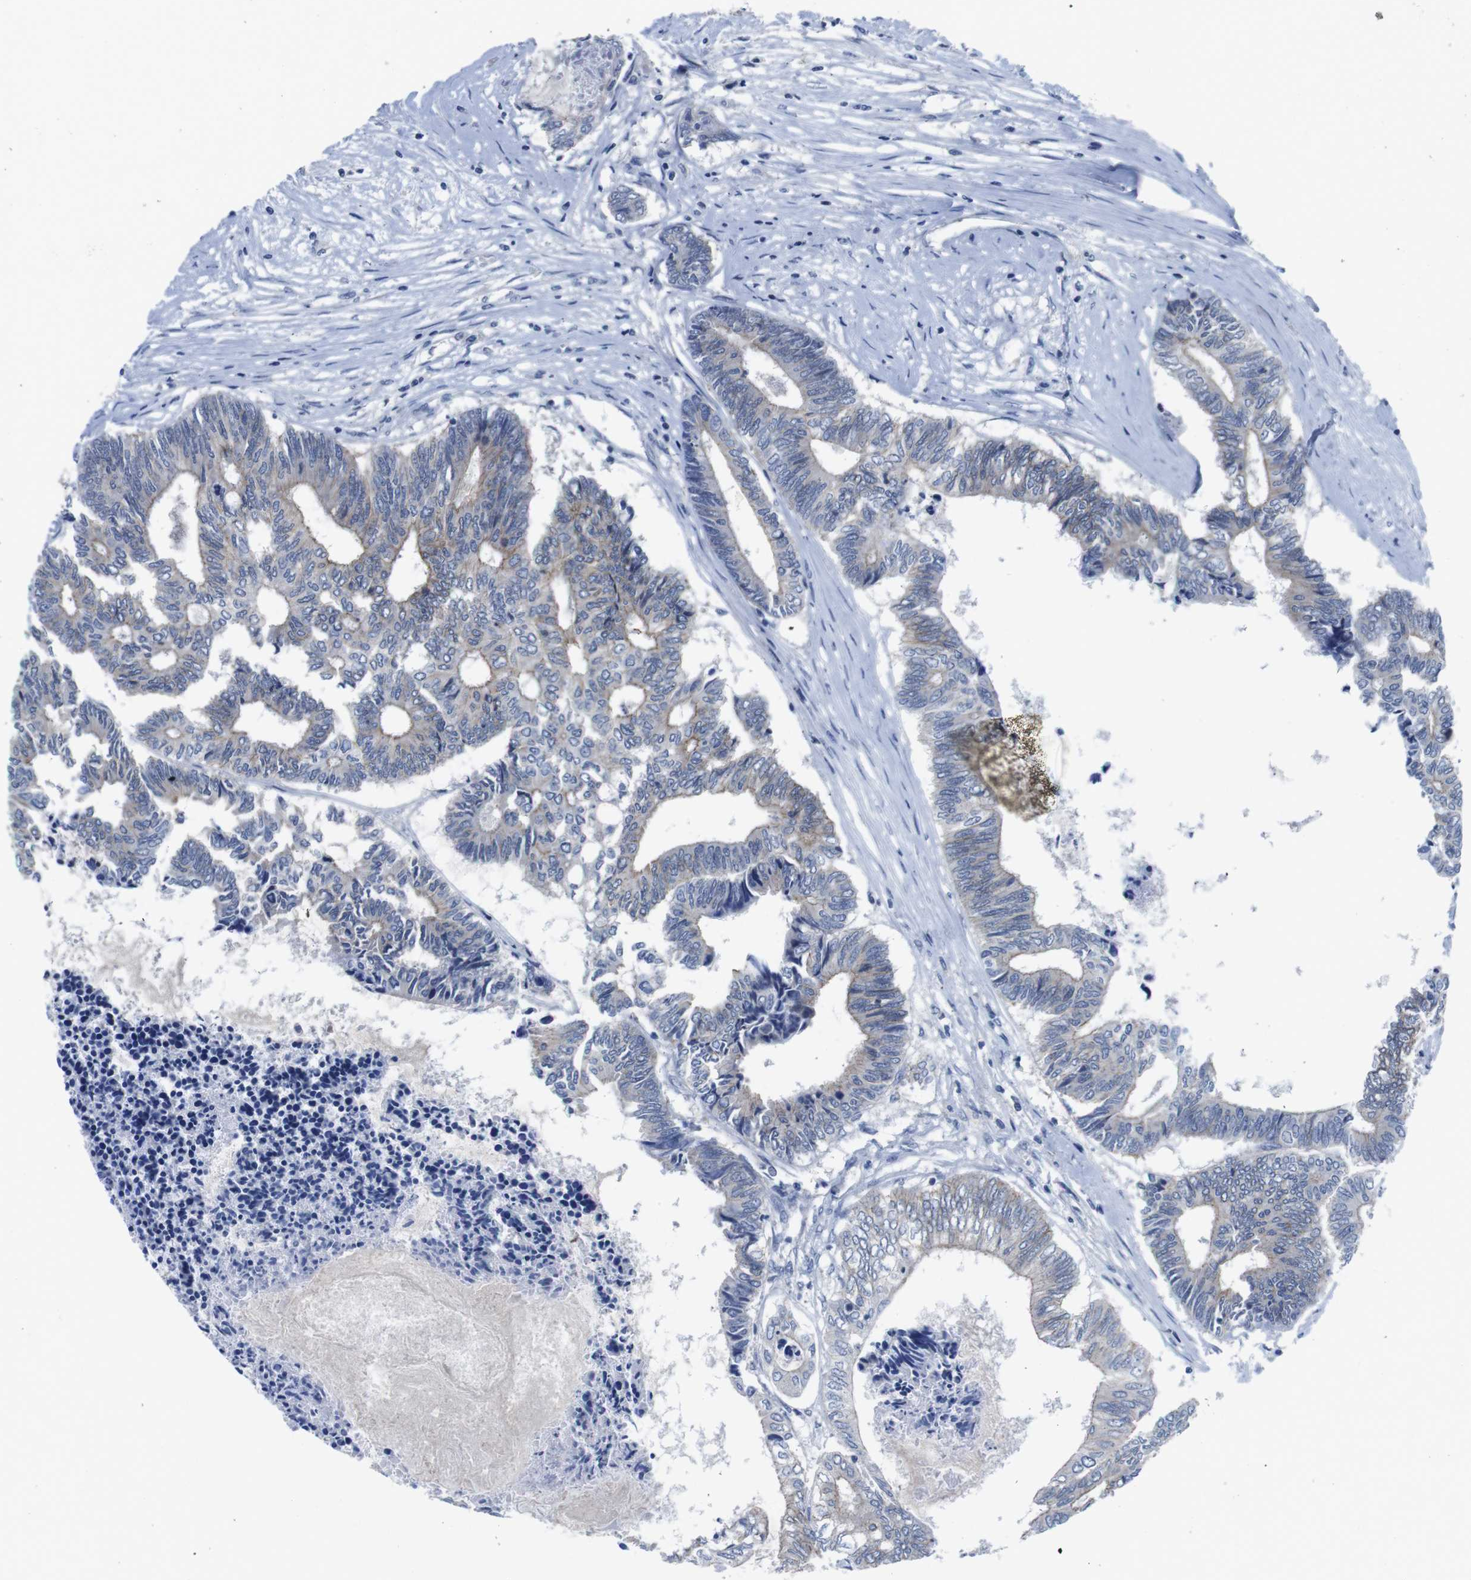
{"staining": {"intensity": "moderate", "quantity": "<25%", "location": "cytoplasmic/membranous"}, "tissue": "colorectal cancer", "cell_type": "Tumor cells", "image_type": "cancer", "snomed": [{"axis": "morphology", "description": "Adenocarcinoma, NOS"}, {"axis": "topography", "description": "Rectum"}], "caption": "An image of adenocarcinoma (colorectal) stained for a protein exhibits moderate cytoplasmic/membranous brown staining in tumor cells.", "gene": "SCRIB", "patient": {"sex": "male", "age": 63}}